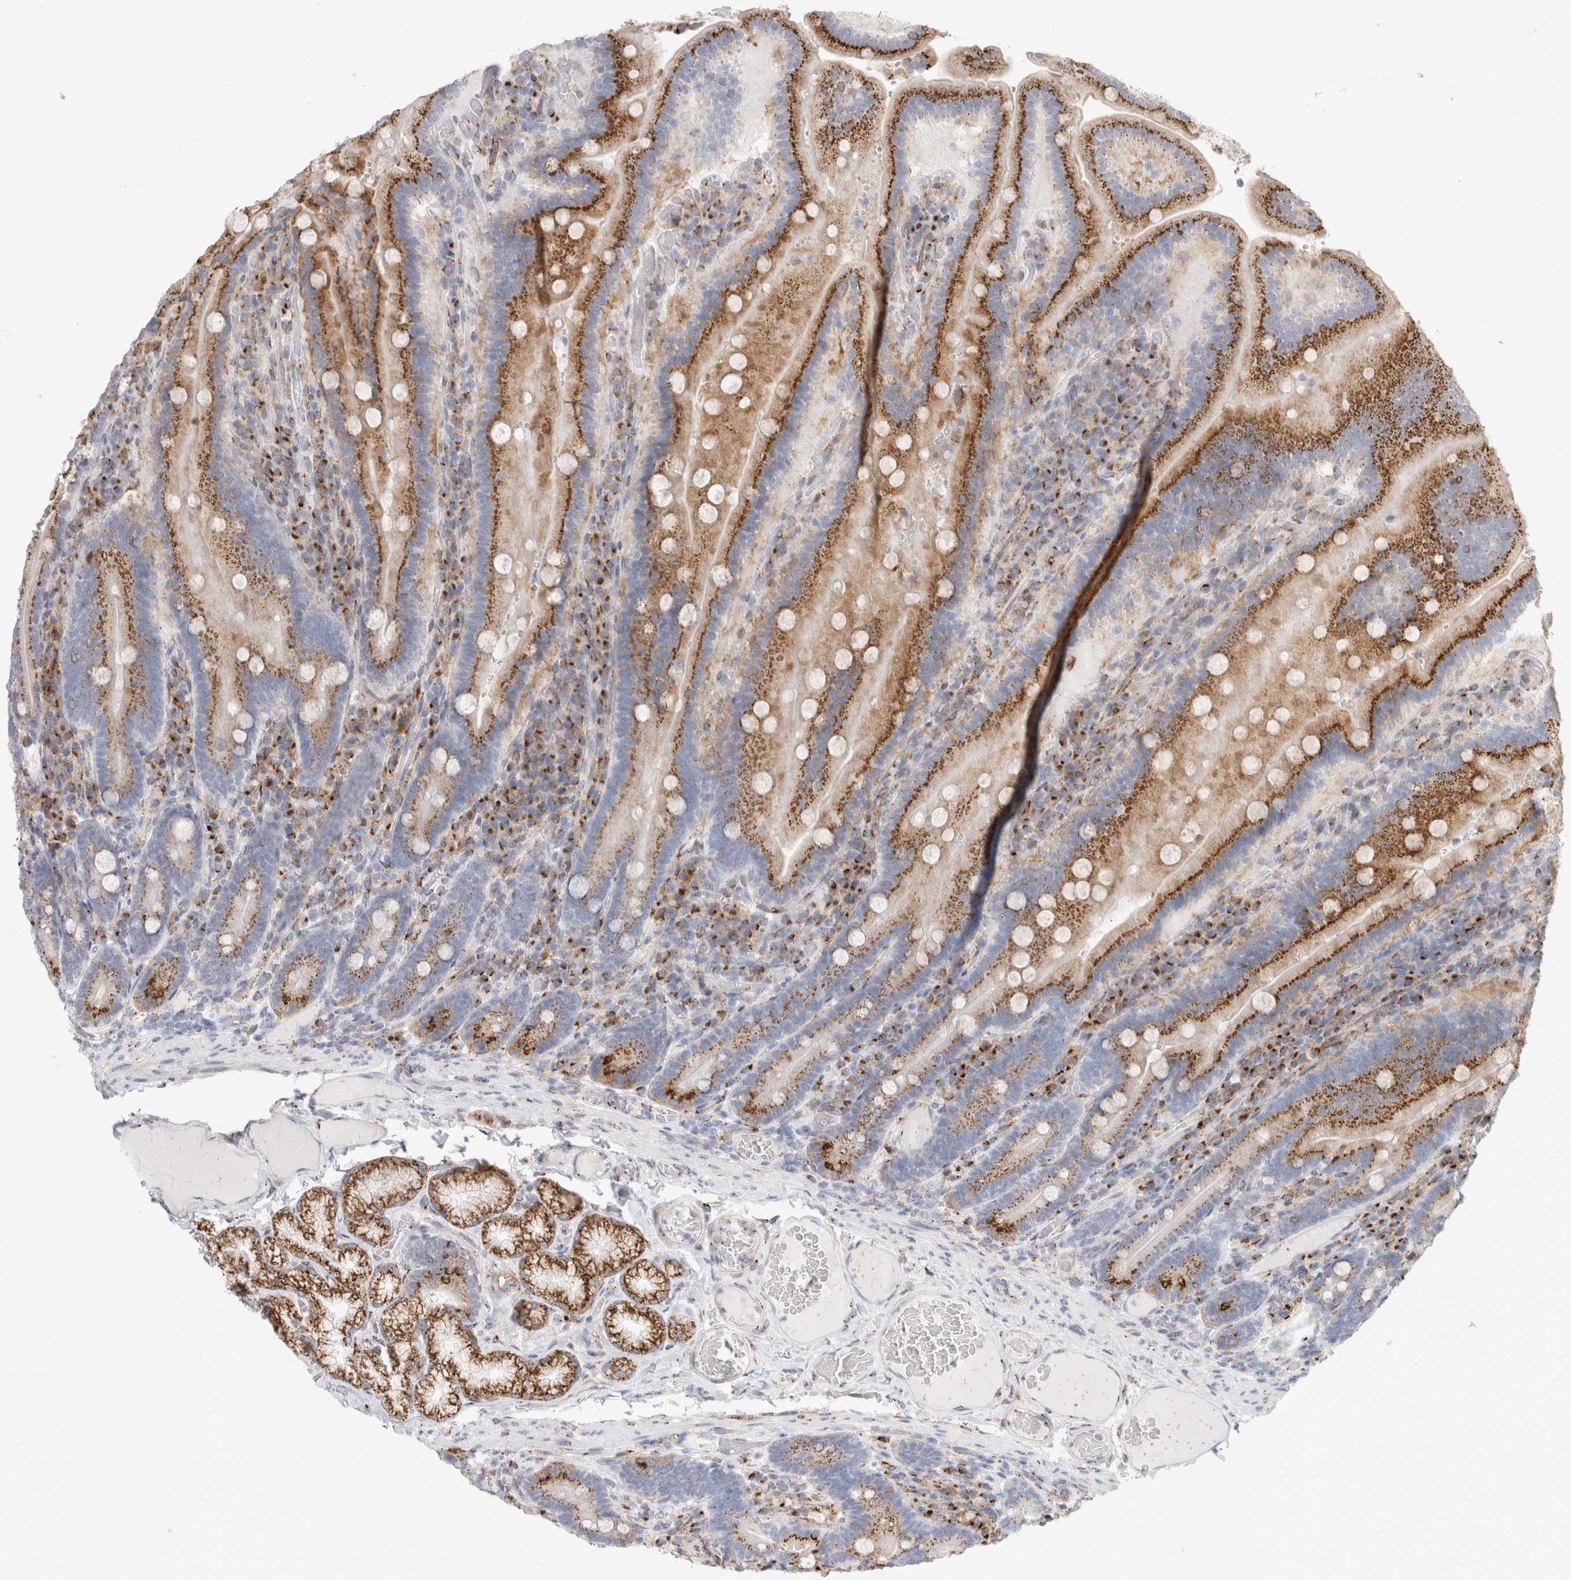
{"staining": {"intensity": "moderate", "quantity": ">75%", "location": "cytoplasmic/membranous"}, "tissue": "duodenum", "cell_type": "Glandular cells", "image_type": "normal", "snomed": [{"axis": "morphology", "description": "Normal tissue, NOS"}, {"axis": "topography", "description": "Duodenum"}], "caption": "The micrograph demonstrates immunohistochemical staining of benign duodenum. There is moderate cytoplasmic/membranous expression is appreciated in approximately >75% of glandular cells. (Brightfield microscopy of DAB IHC at high magnification).", "gene": "MCFD2", "patient": {"sex": "female", "age": 62}}